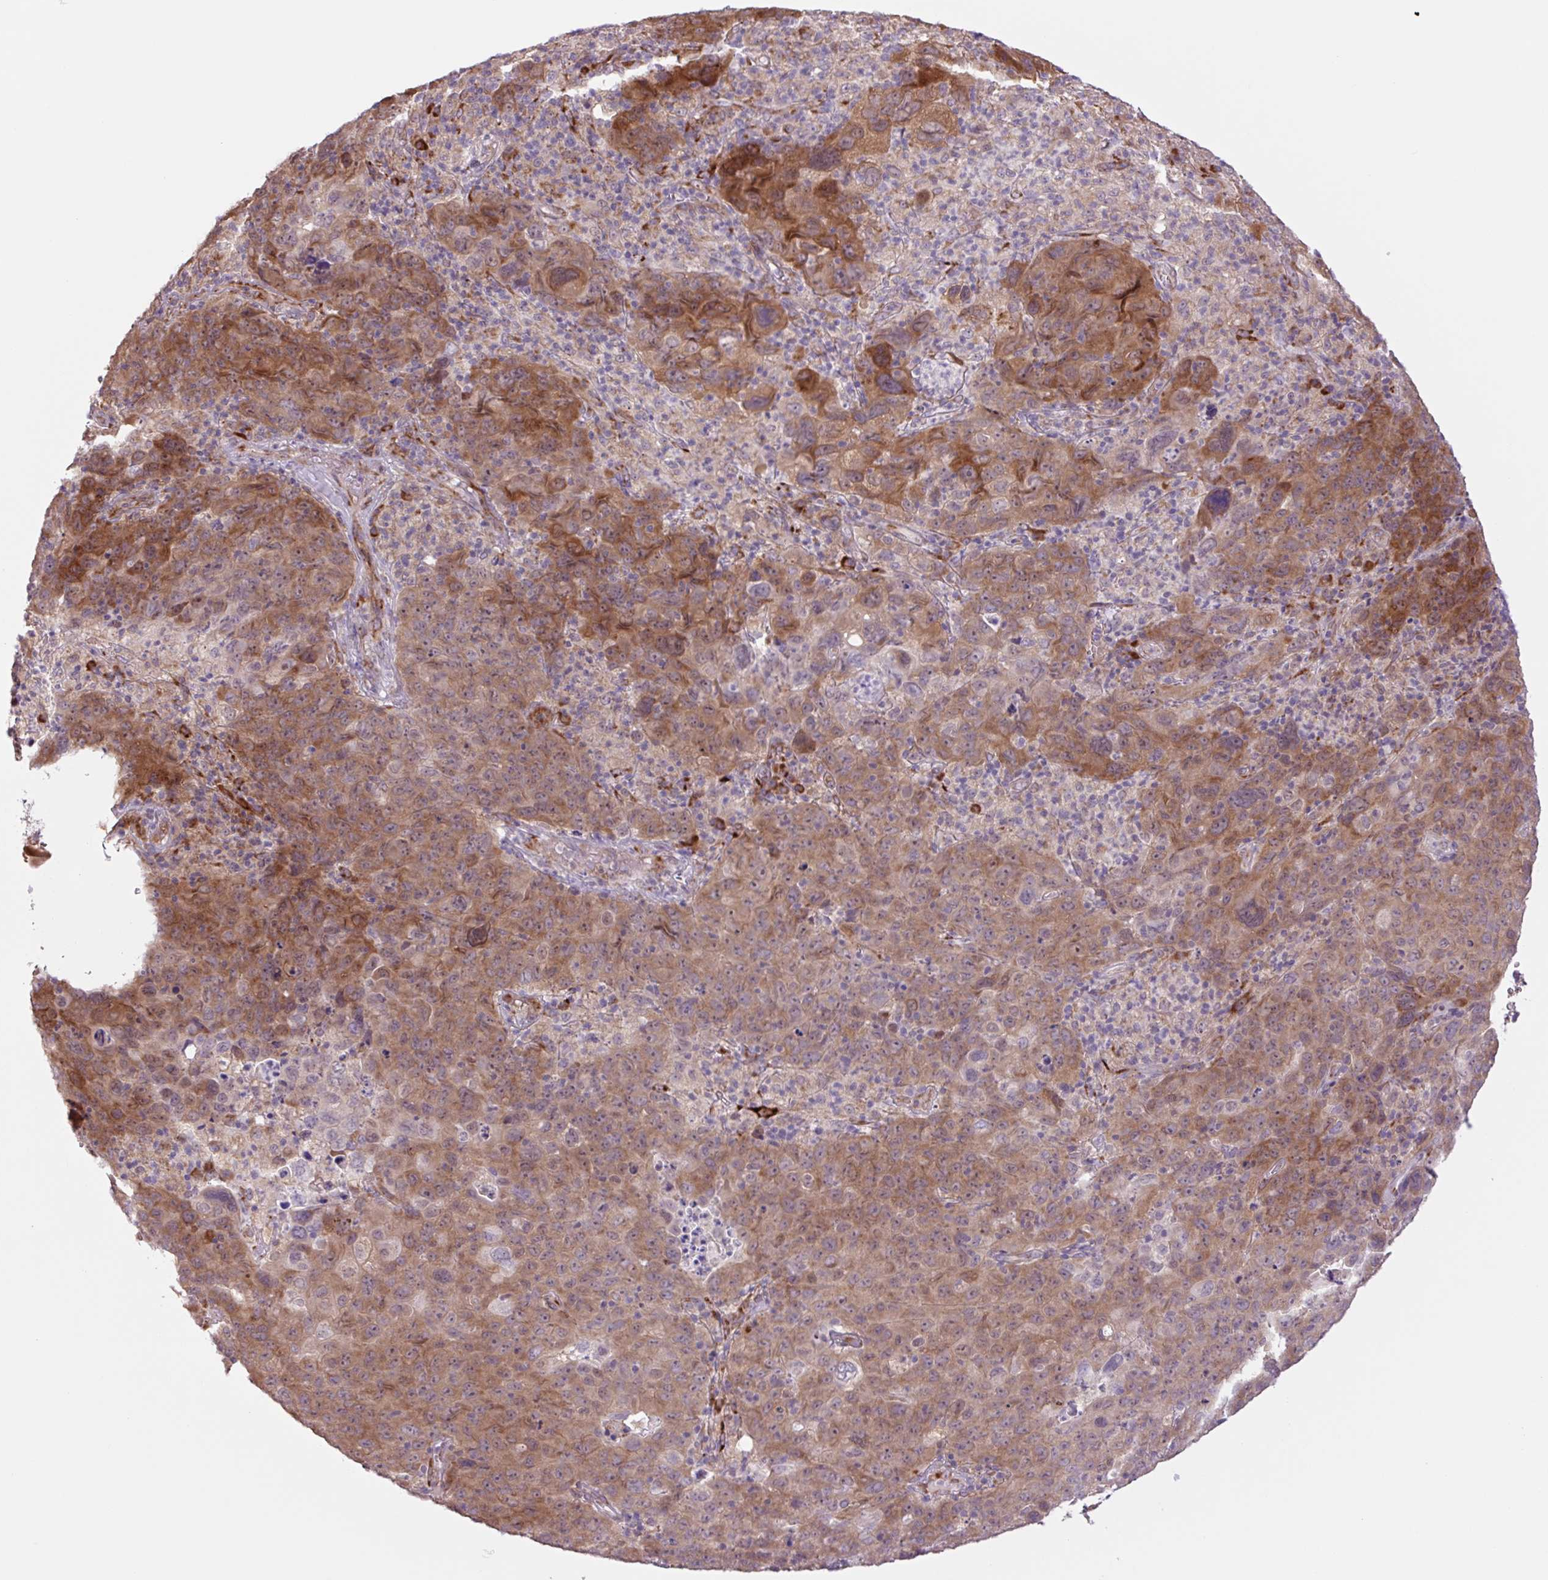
{"staining": {"intensity": "strong", "quantity": ">75%", "location": "cytoplasmic/membranous,nuclear"}, "tissue": "cervical cancer", "cell_type": "Tumor cells", "image_type": "cancer", "snomed": [{"axis": "morphology", "description": "Squamous cell carcinoma, NOS"}, {"axis": "topography", "description": "Cervix"}], "caption": "This photomicrograph demonstrates IHC staining of human cervical cancer (squamous cell carcinoma), with high strong cytoplasmic/membranous and nuclear expression in approximately >75% of tumor cells.", "gene": "PLA2G4A", "patient": {"sex": "female", "age": 44}}